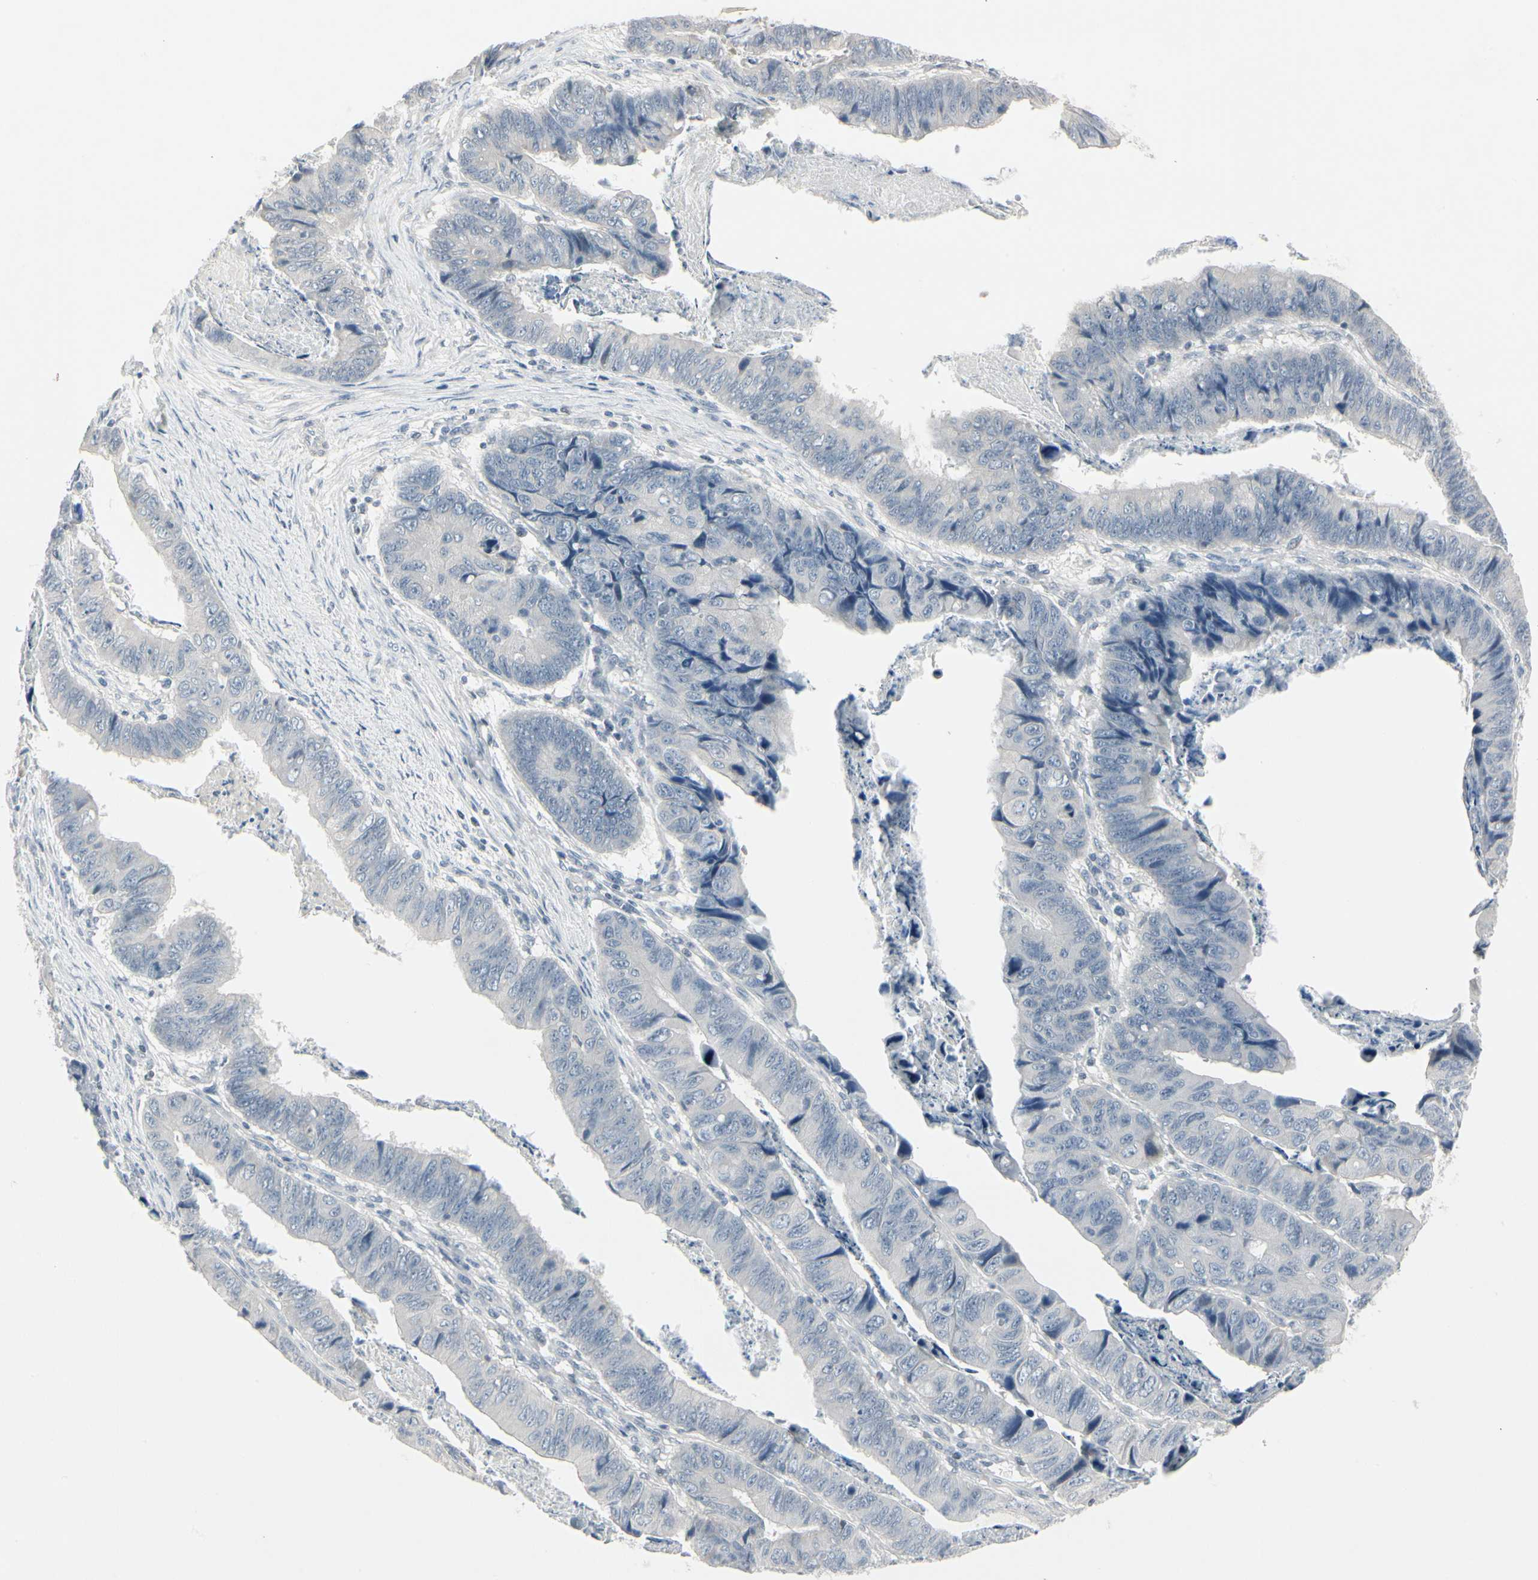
{"staining": {"intensity": "negative", "quantity": "none", "location": "none"}, "tissue": "stomach cancer", "cell_type": "Tumor cells", "image_type": "cancer", "snomed": [{"axis": "morphology", "description": "Adenocarcinoma, NOS"}, {"axis": "topography", "description": "Stomach, lower"}], "caption": "Histopathology image shows no significant protein expression in tumor cells of adenocarcinoma (stomach). Brightfield microscopy of immunohistochemistry (IHC) stained with DAB (brown) and hematoxylin (blue), captured at high magnification.", "gene": "DMPK", "patient": {"sex": "male", "age": 77}}